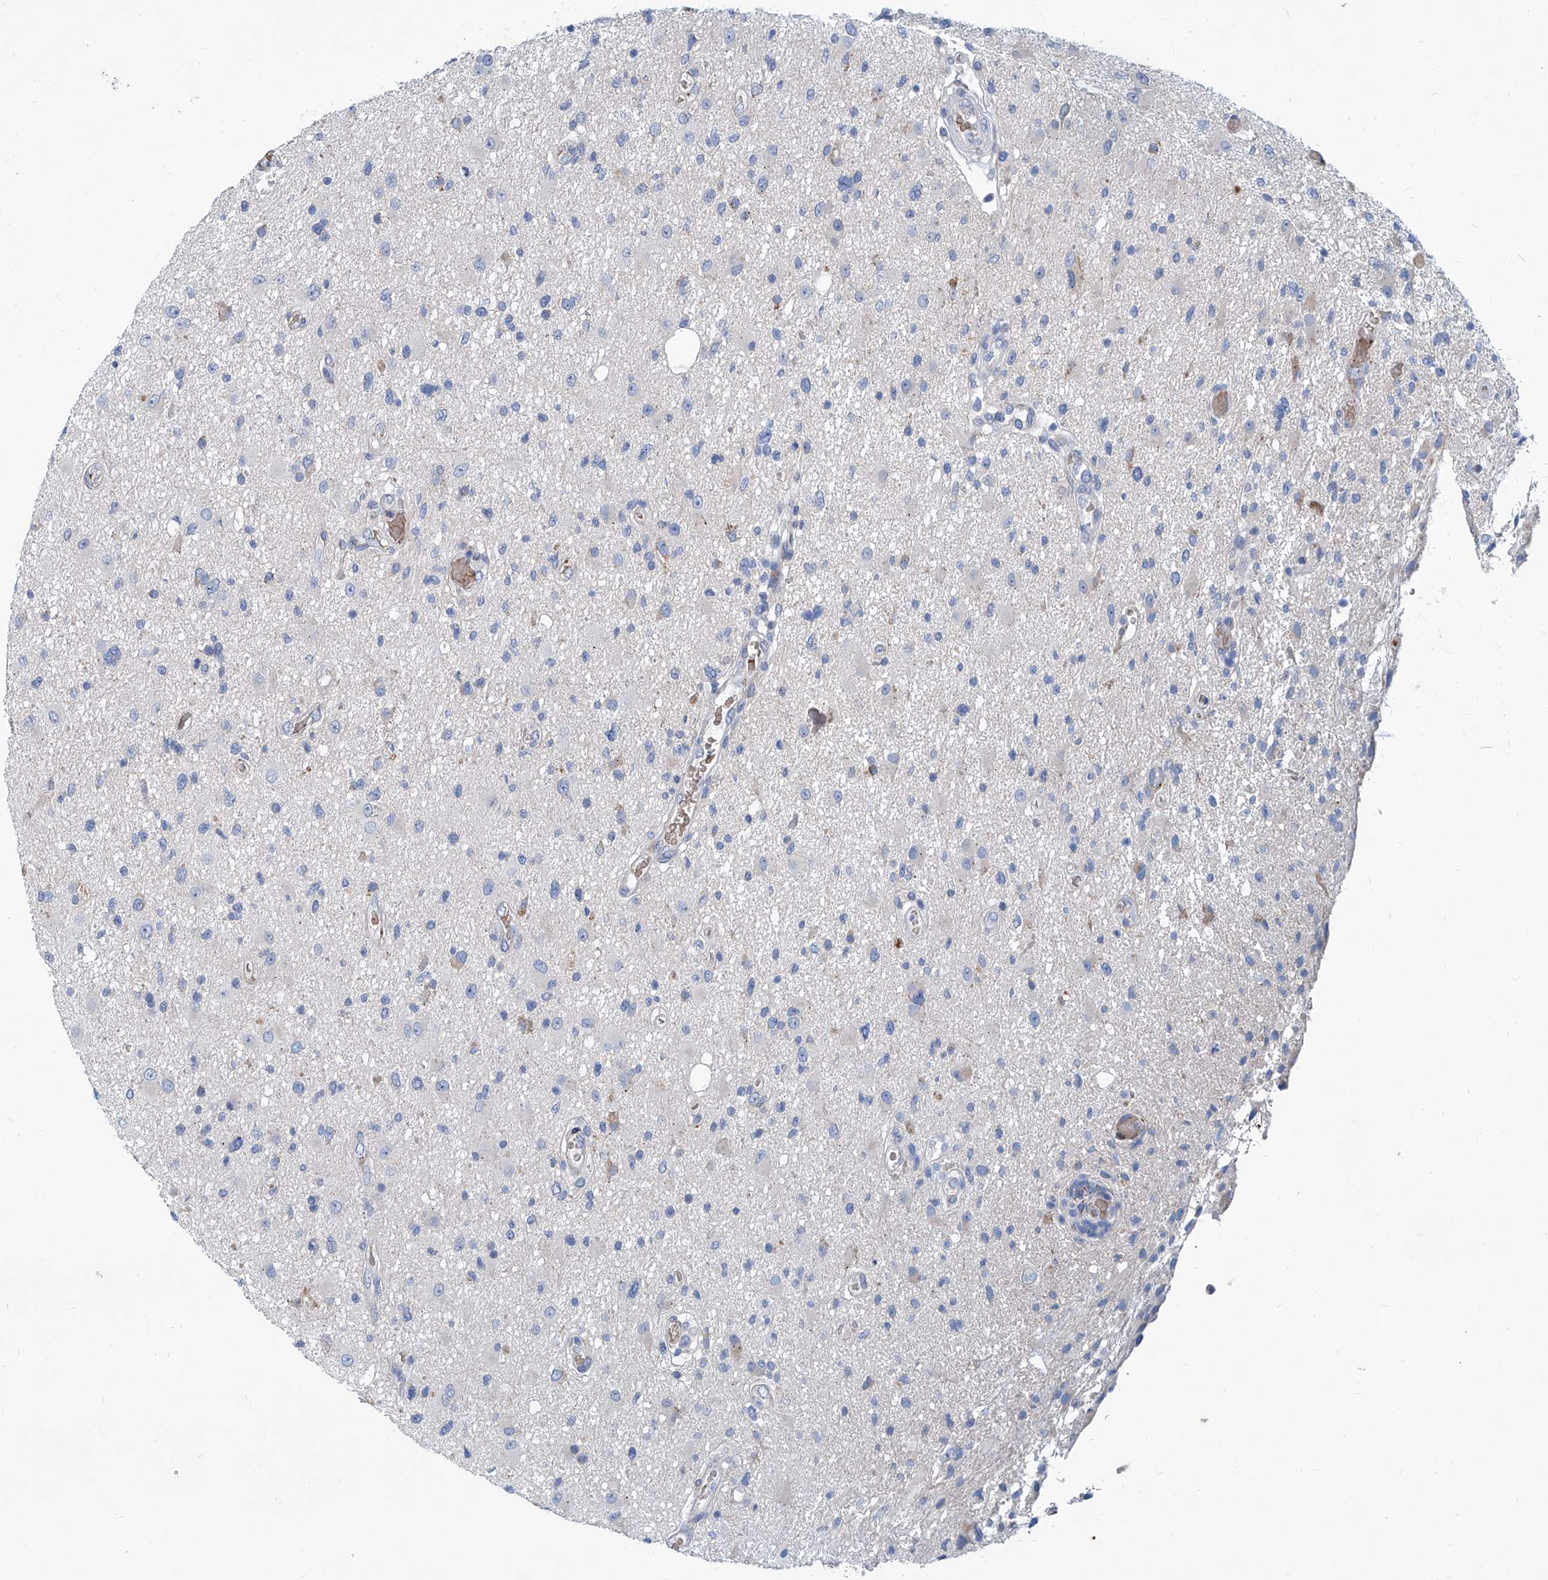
{"staining": {"intensity": "negative", "quantity": "none", "location": "none"}, "tissue": "glioma", "cell_type": "Tumor cells", "image_type": "cancer", "snomed": [{"axis": "morphology", "description": "Glioma, malignant, High grade"}, {"axis": "topography", "description": "Brain"}], "caption": "Immunohistochemical staining of glioma displays no significant positivity in tumor cells.", "gene": "FPR2", "patient": {"sex": "male", "age": 33}}